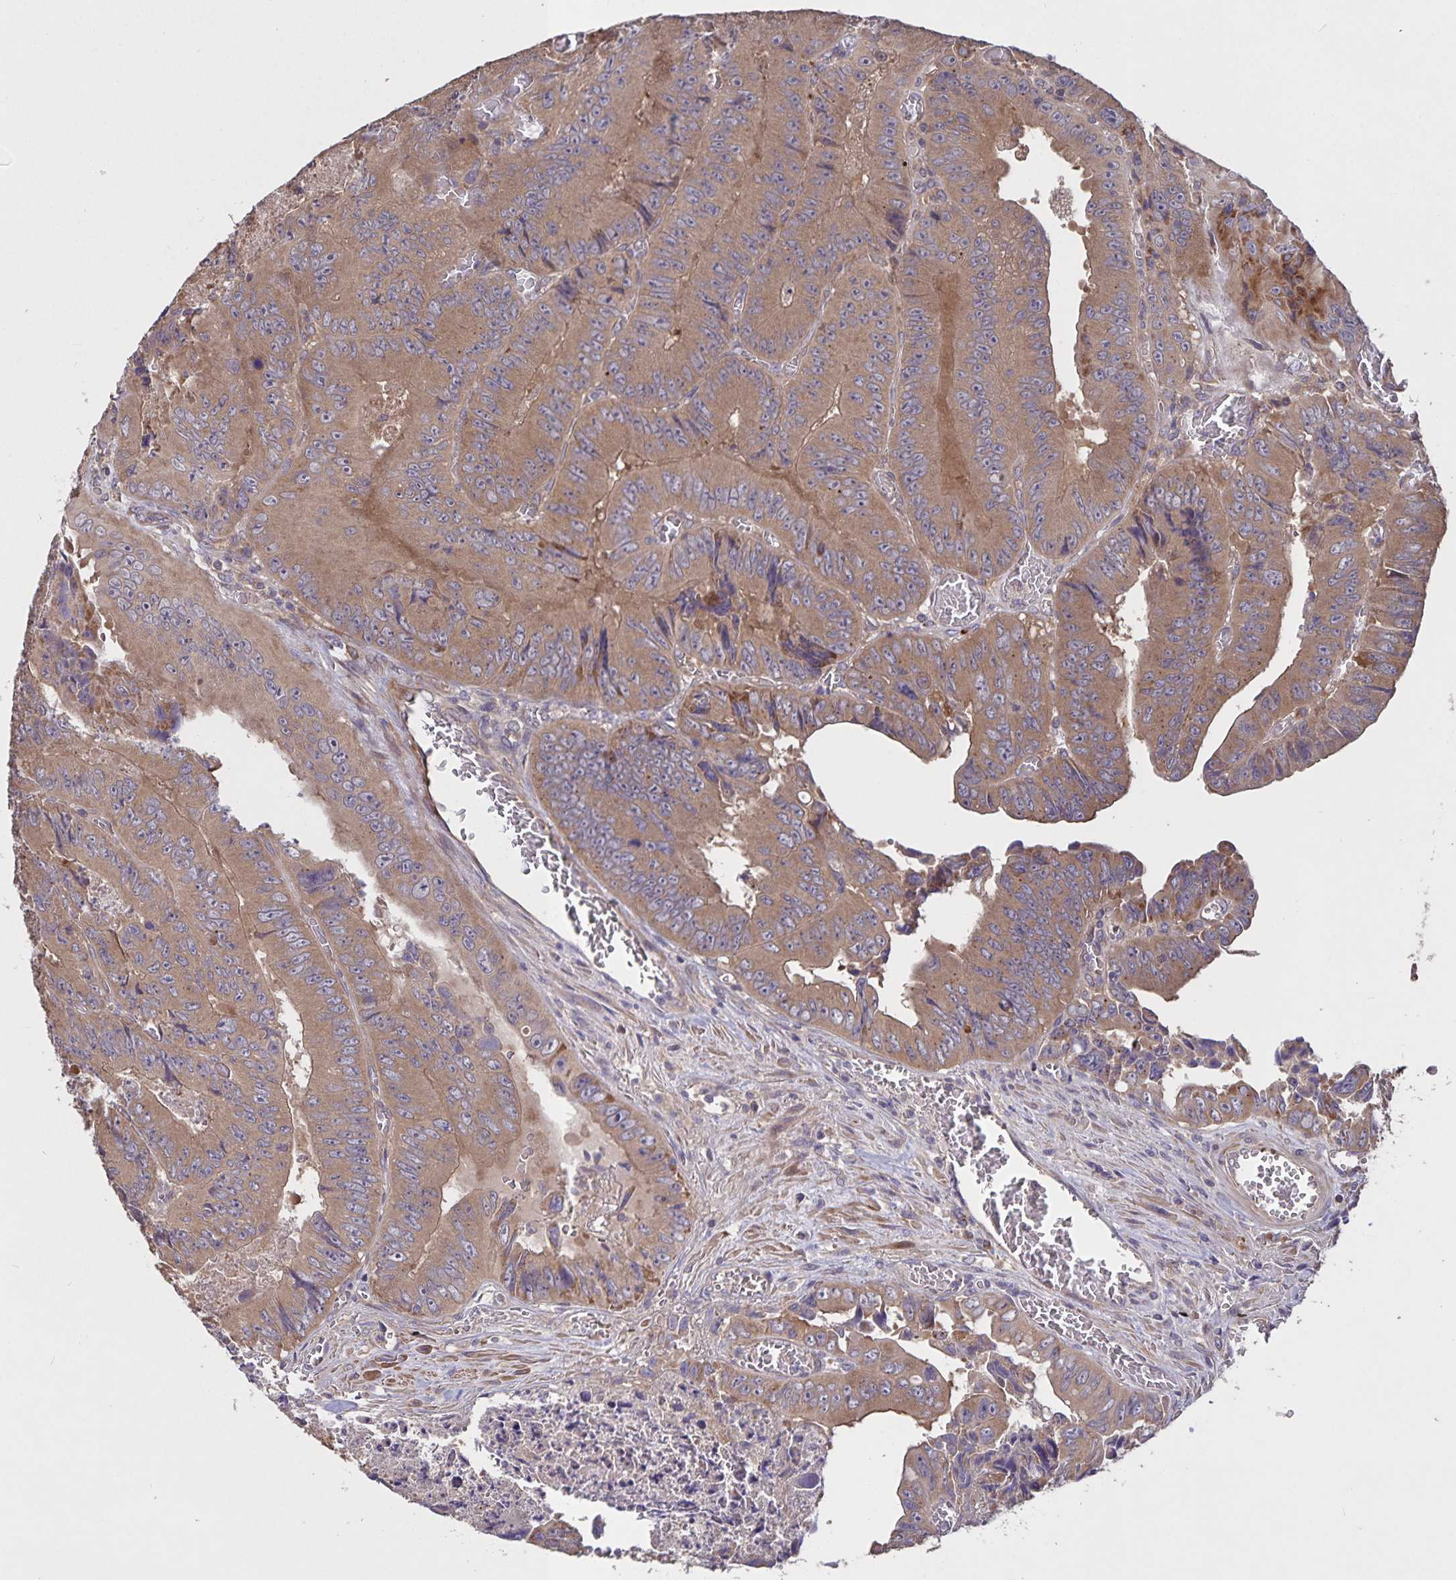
{"staining": {"intensity": "moderate", "quantity": ">75%", "location": "cytoplasmic/membranous"}, "tissue": "colorectal cancer", "cell_type": "Tumor cells", "image_type": "cancer", "snomed": [{"axis": "morphology", "description": "Adenocarcinoma, NOS"}, {"axis": "topography", "description": "Colon"}], "caption": "The immunohistochemical stain highlights moderate cytoplasmic/membranous staining in tumor cells of colorectal cancer tissue.", "gene": "FBXL16", "patient": {"sex": "female", "age": 84}}